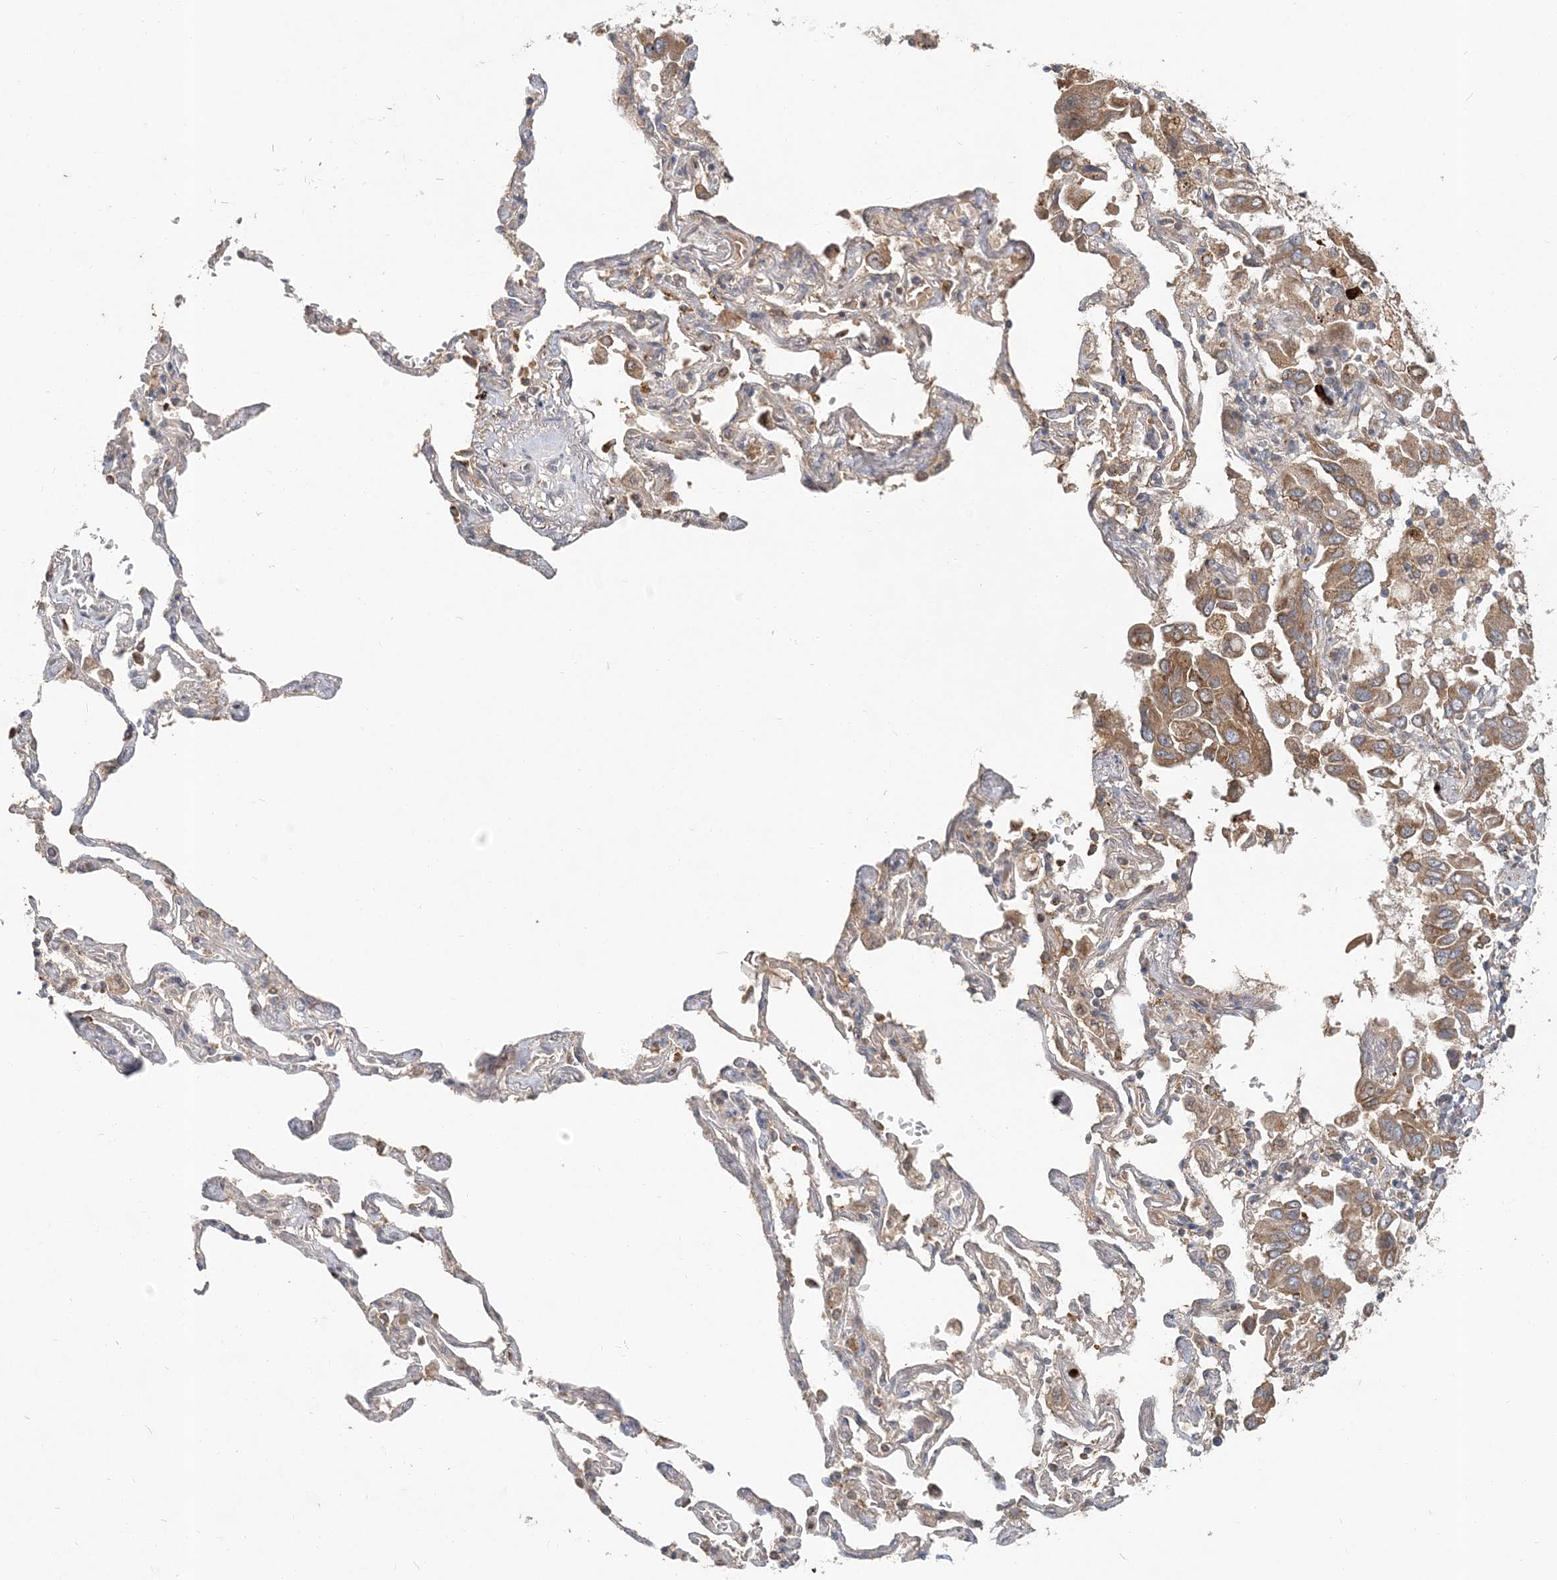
{"staining": {"intensity": "moderate", "quantity": ">75%", "location": "cytoplasmic/membranous"}, "tissue": "lung cancer", "cell_type": "Tumor cells", "image_type": "cancer", "snomed": [{"axis": "morphology", "description": "Adenocarcinoma, NOS"}, {"axis": "topography", "description": "Lung"}], "caption": "About >75% of tumor cells in lung cancer display moderate cytoplasmic/membranous protein expression as visualized by brown immunohistochemical staining.", "gene": "RAB14", "patient": {"sex": "male", "age": 64}}